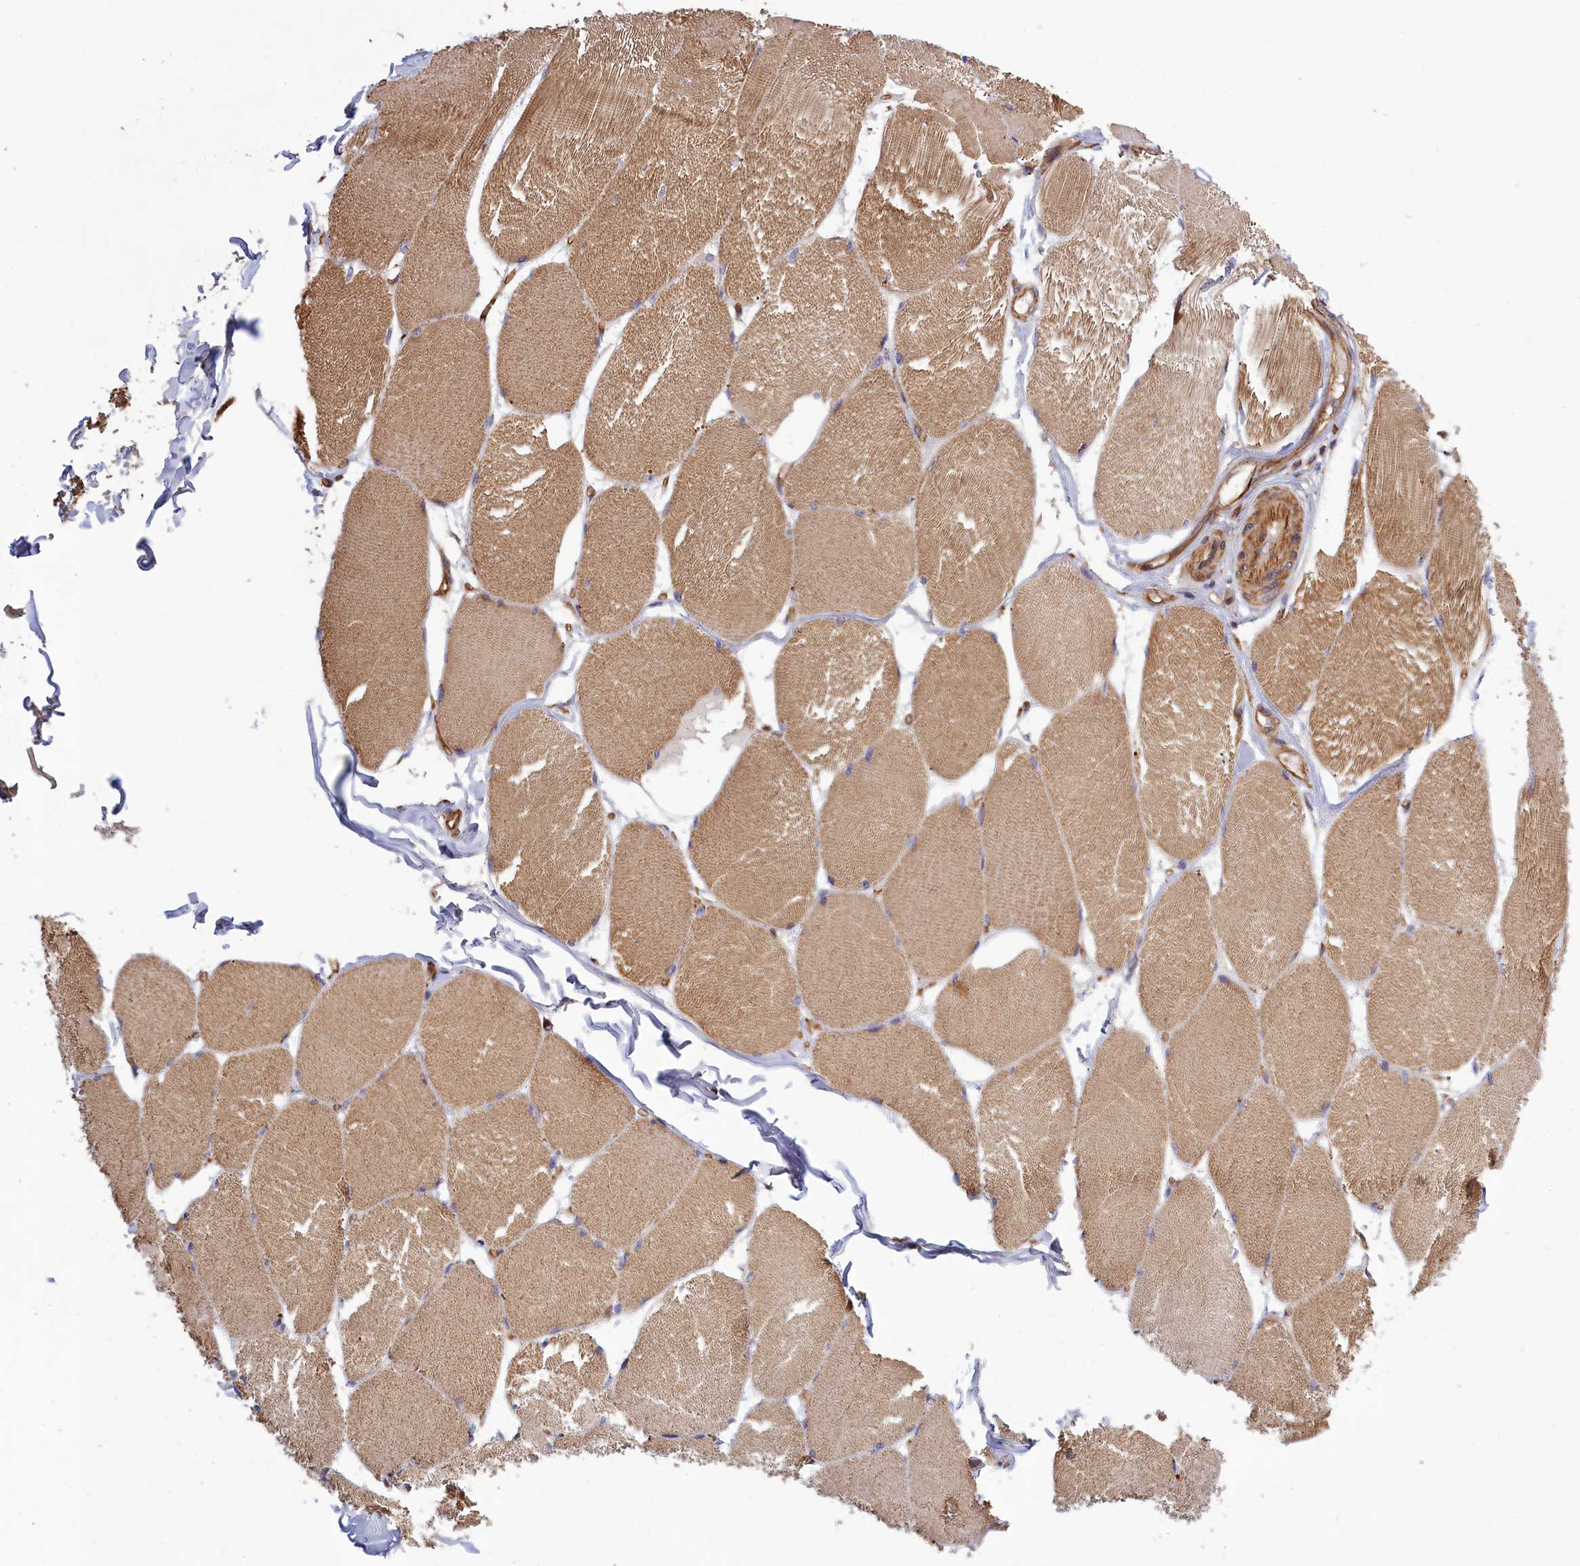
{"staining": {"intensity": "moderate", "quantity": ">75%", "location": "cytoplasmic/membranous"}, "tissue": "skeletal muscle", "cell_type": "Myocytes", "image_type": "normal", "snomed": [{"axis": "morphology", "description": "Normal tissue, NOS"}, {"axis": "topography", "description": "Skin"}, {"axis": "topography", "description": "Skeletal muscle"}], "caption": "IHC micrograph of normal skeletal muscle: skeletal muscle stained using IHC displays medium levels of moderate protein expression localized specifically in the cytoplasmic/membranous of myocytes, appearing as a cytoplasmic/membranous brown color.", "gene": "ANKRD27", "patient": {"sex": "male", "age": 83}}